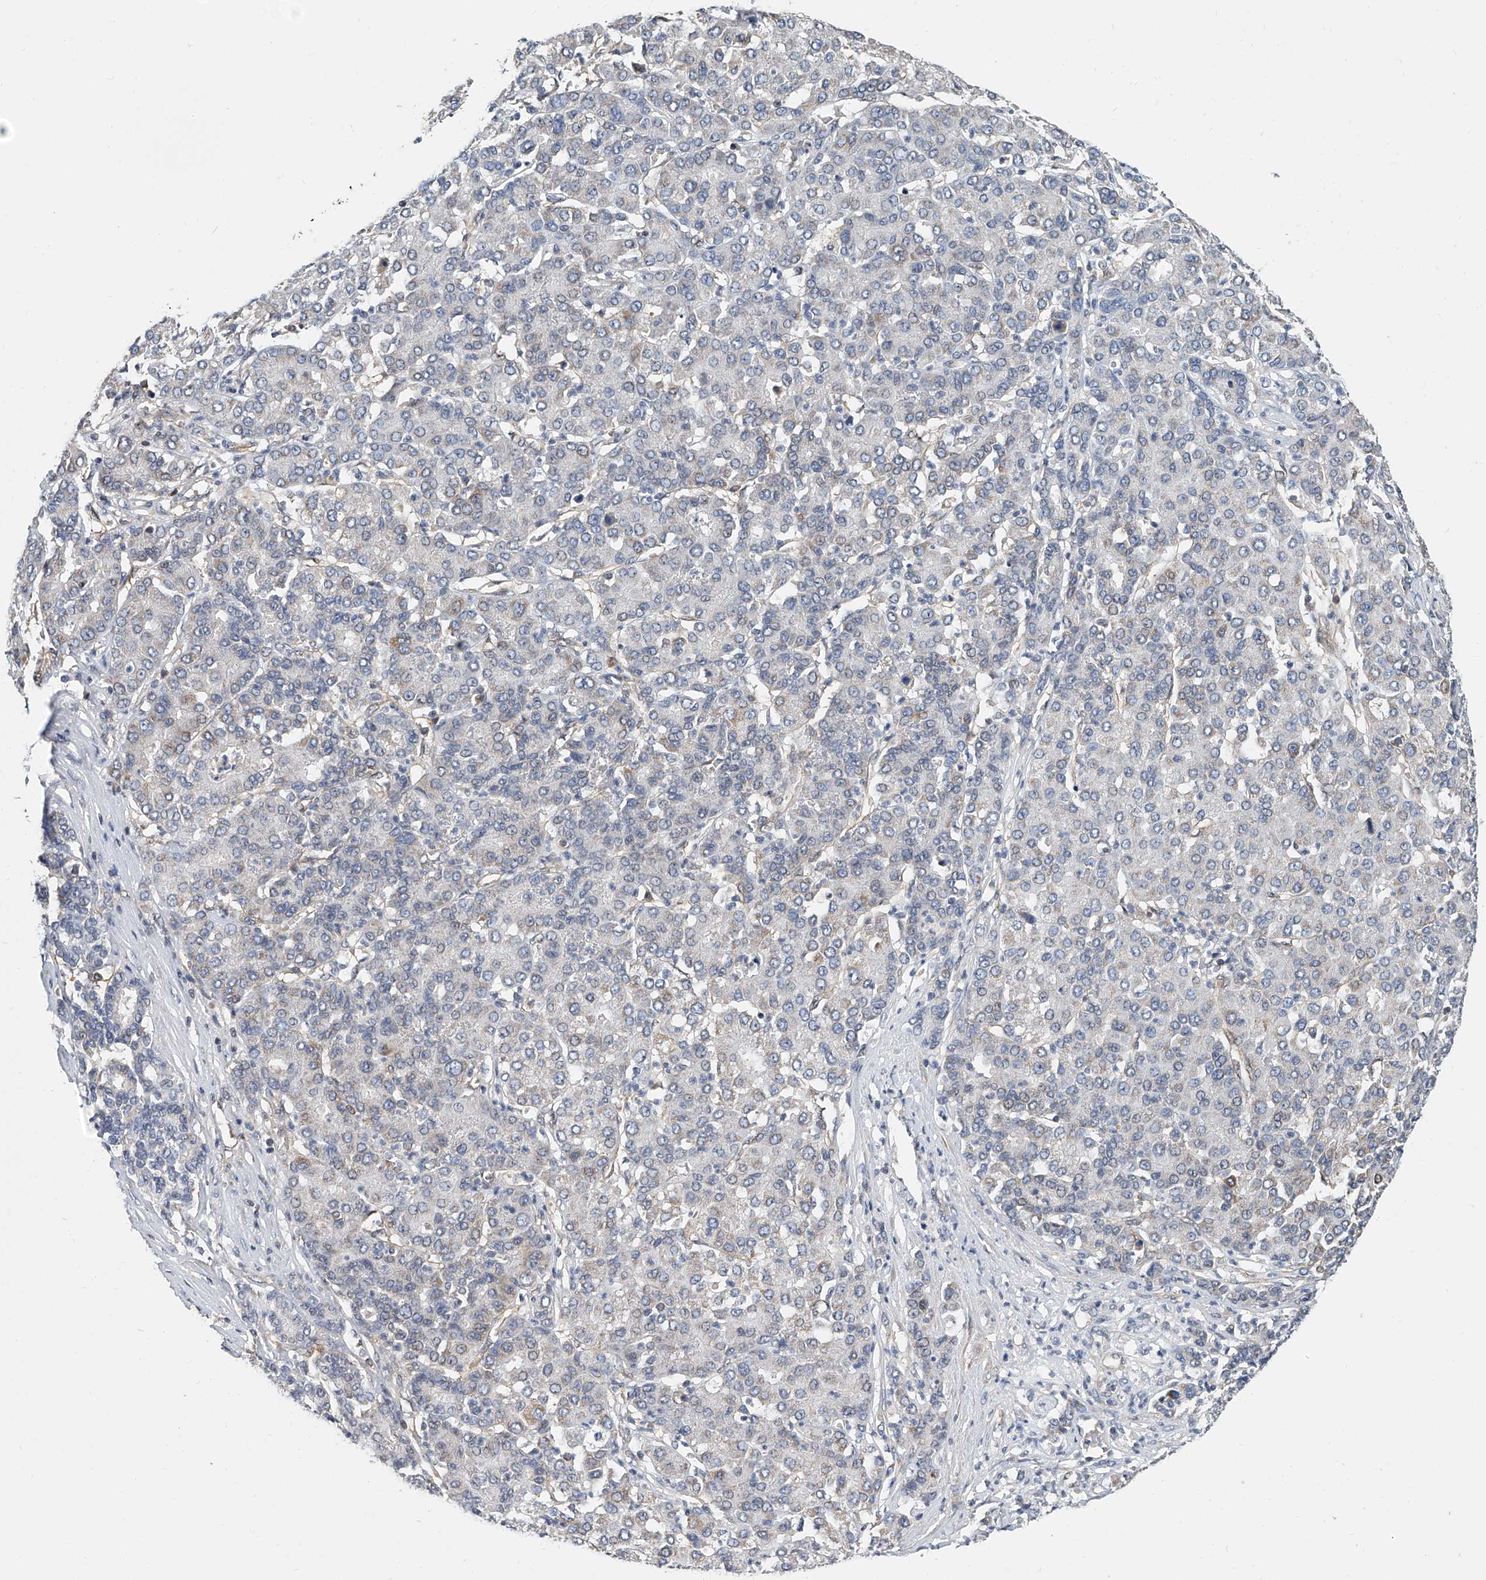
{"staining": {"intensity": "negative", "quantity": "none", "location": "none"}, "tissue": "liver cancer", "cell_type": "Tumor cells", "image_type": "cancer", "snomed": [{"axis": "morphology", "description": "Carcinoma, Hepatocellular, NOS"}, {"axis": "topography", "description": "Liver"}], "caption": "Image shows no significant protein expression in tumor cells of hepatocellular carcinoma (liver). (DAB immunohistochemistry (IHC), high magnification).", "gene": "CD200", "patient": {"sex": "male", "age": 65}}